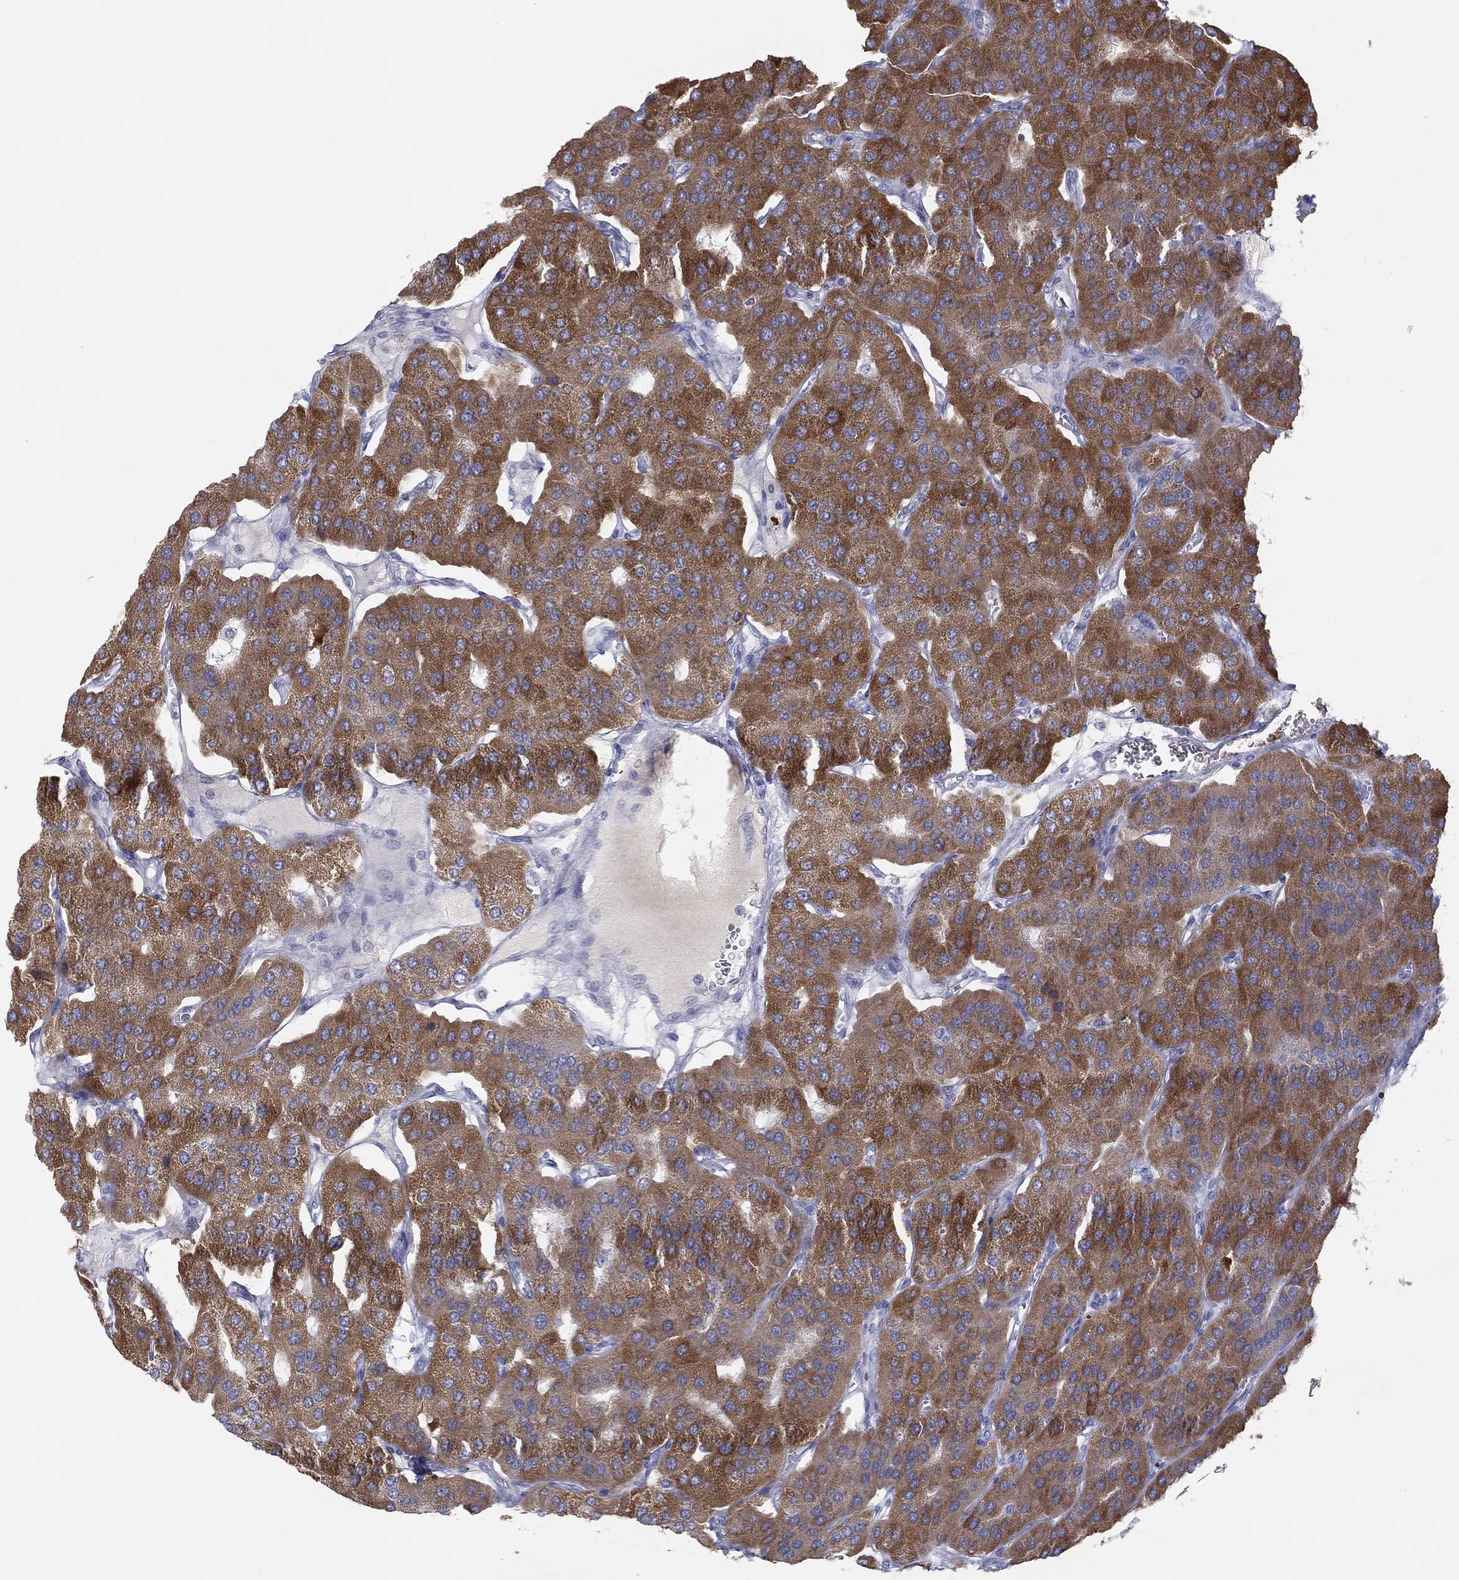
{"staining": {"intensity": "strong", "quantity": ">75%", "location": "cytoplasmic/membranous"}, "tissue": "parathyroid gland", "cell_type": "Glandular cells", "image_type": "normal", "snomed": [{"axis": "morphology", "description": "Normal tissue, NOS"}, {"axis": "morphology", "description": "Adenoma, NOS"}, {"axis": "topography", "description": "Parathyroid gland"}], "caption": "Protein analysis of normal parathyroid gland shows strong cytoplasmic/membranous positivity in approximately >75% of glandular cells. The staining is performed using DAB (3,3'-diaminobenzidine) brown chromogen to label protein expression. The nuclei are counter-stained blue using hematoxylin.", "gene": "CPT1B", "patient": {"sex": "female", "age": 86}}